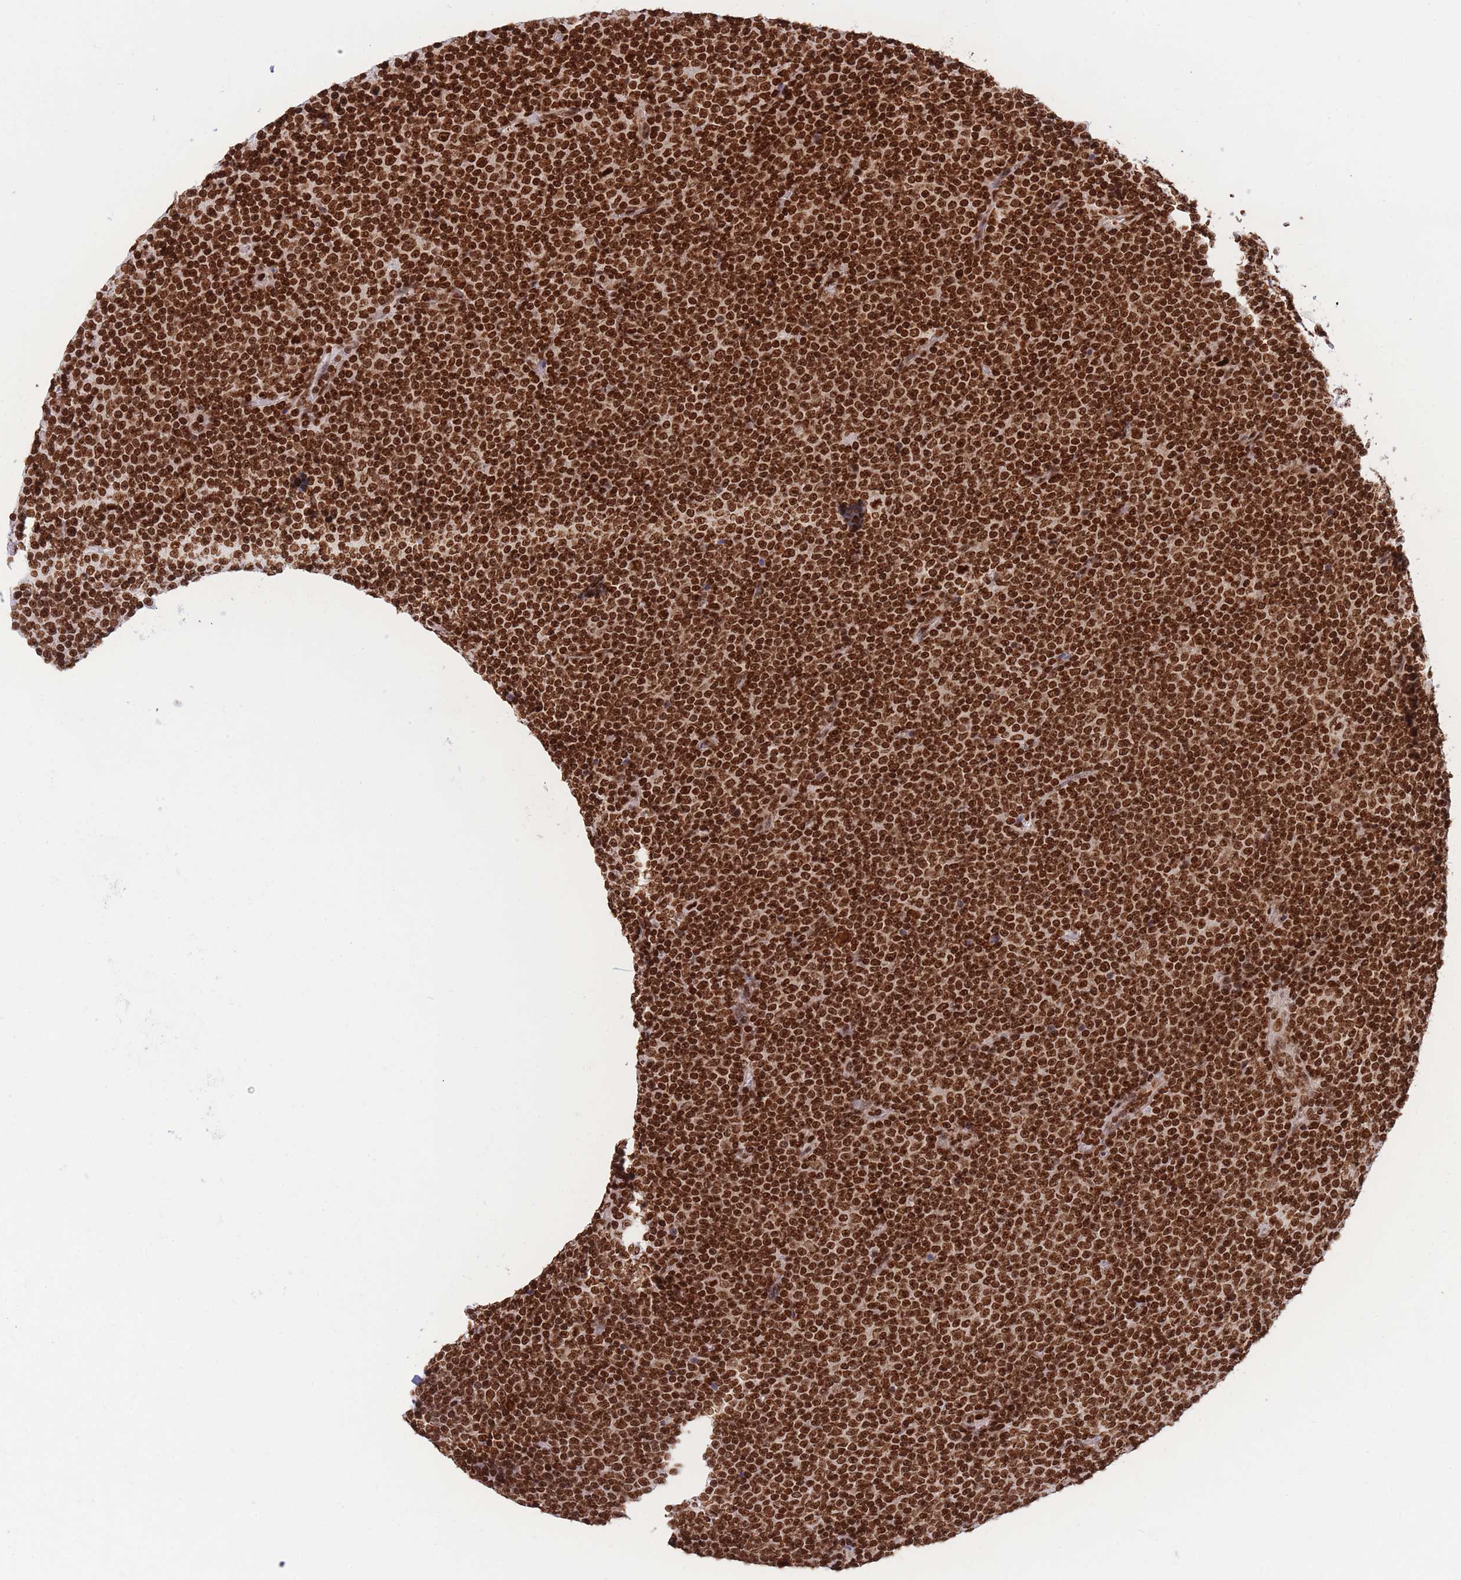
{"staining": {"intensity": "strong", "quantity": ">75%", "location": "nuclear"}, "tissue": "lymphoma", "cell_type": "Tumor cells", "image_type": "cancer", "snomed": [{"axis": "morphology", "description": "Malignant lymphoma, non-Hodgkin's type, Low grade"}, {"axis": "topography", "description": "Lymph node"}], "caption": "A high-resolution photomicrograph shows IHC staining of low-grade malignant lymphoma, non-Hodgkin's type, which shows strong nuclear positivity in approximately >75% of tumor cells.", "gene": "H2BC11", "patient": {"sex": "female", "age": 67}}